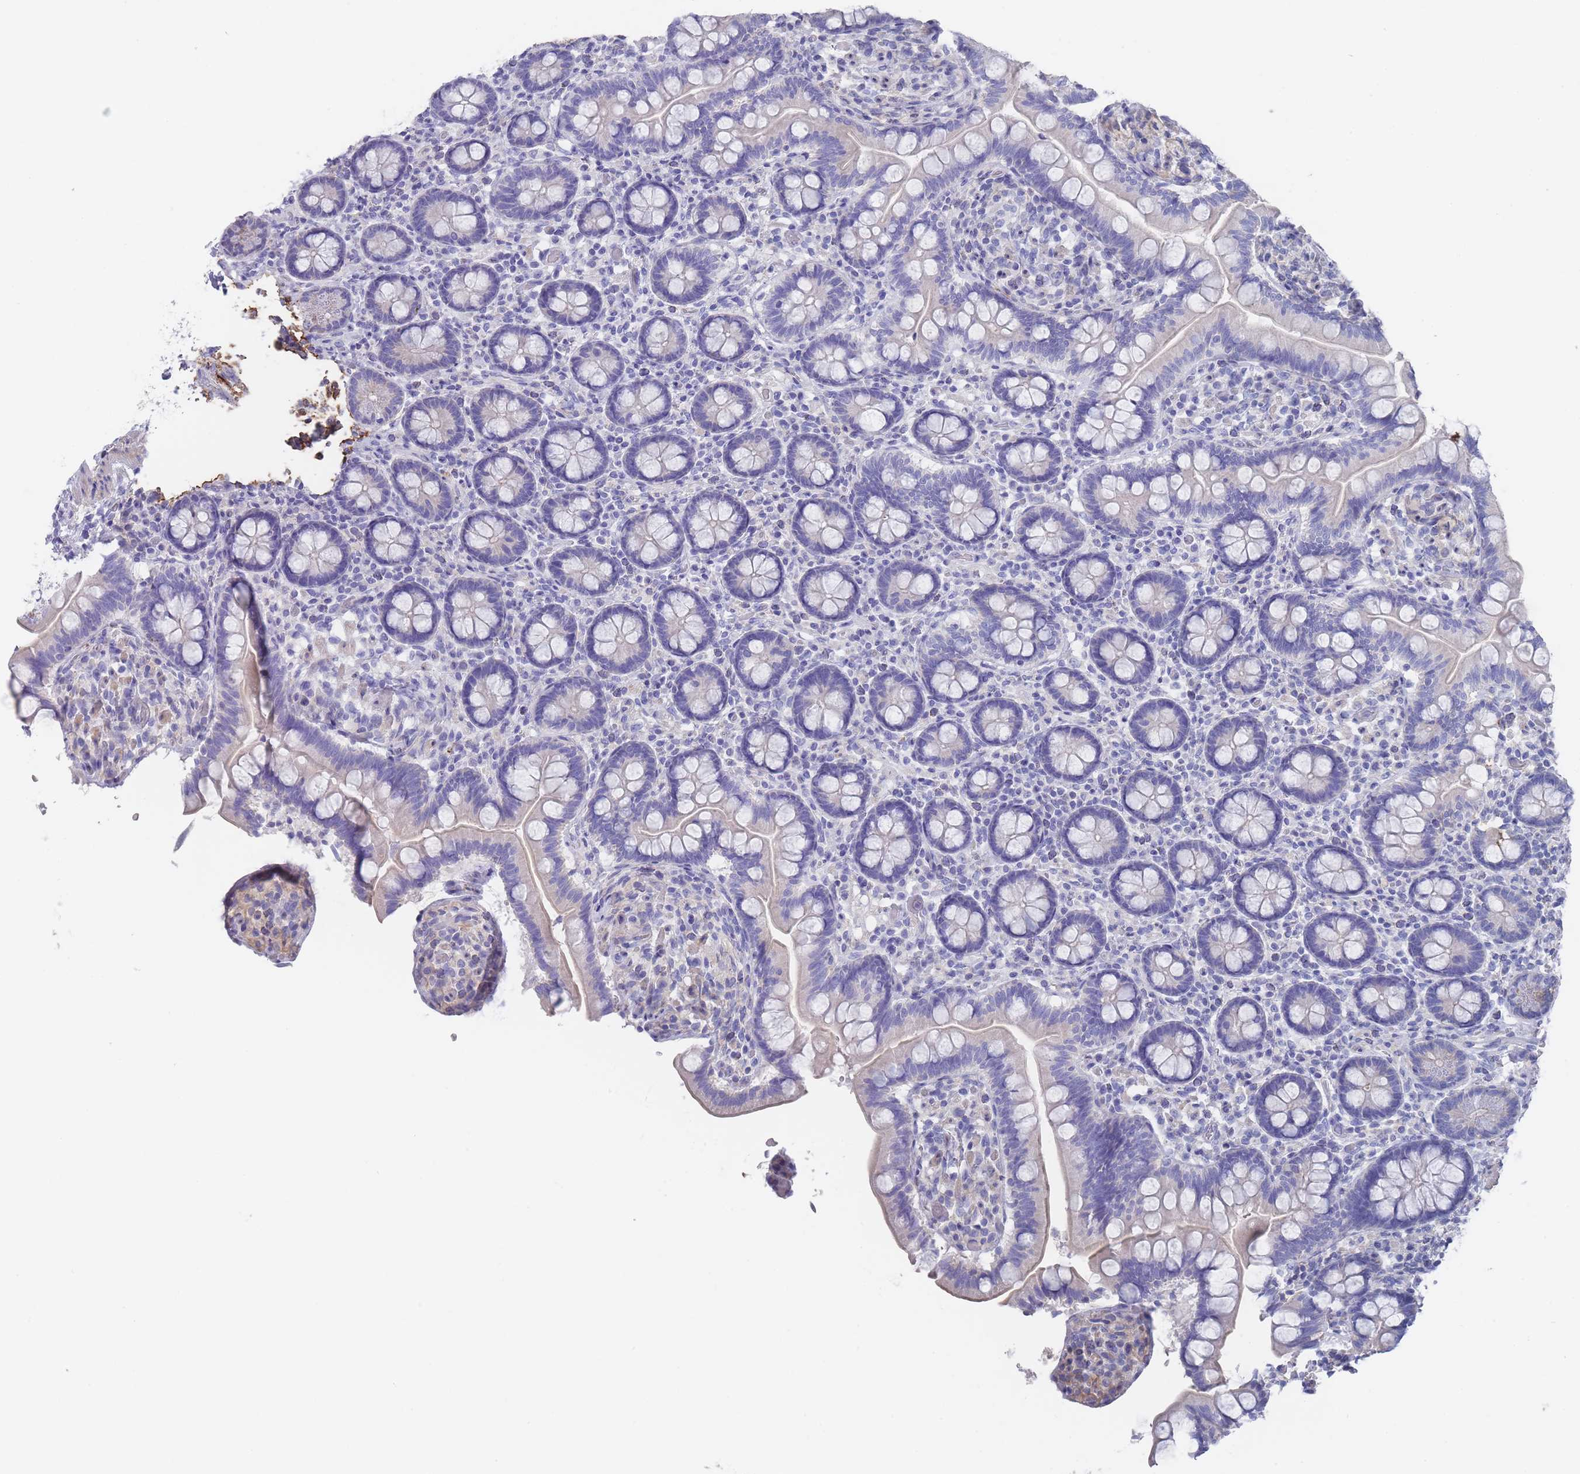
{"staining": {"intensity": "weak", "quantity": "<25%", "location": "cytoplasmic/membranous"}, "tissue": "small intestine", "cell_type": "Glandular cells", "image_type": "normal", "snomed": [{"axis": "morphology", "description": "Normal tissue, NOS"}, {"axis": "topography", "description": "Small intestine"}], "caption": "Glandular cells show no significant staining in unremarkable small intestine. Nuclei are stained in blue.", "gene": "SCCPDH", "patient": {"sex": "female", "age": 64}}